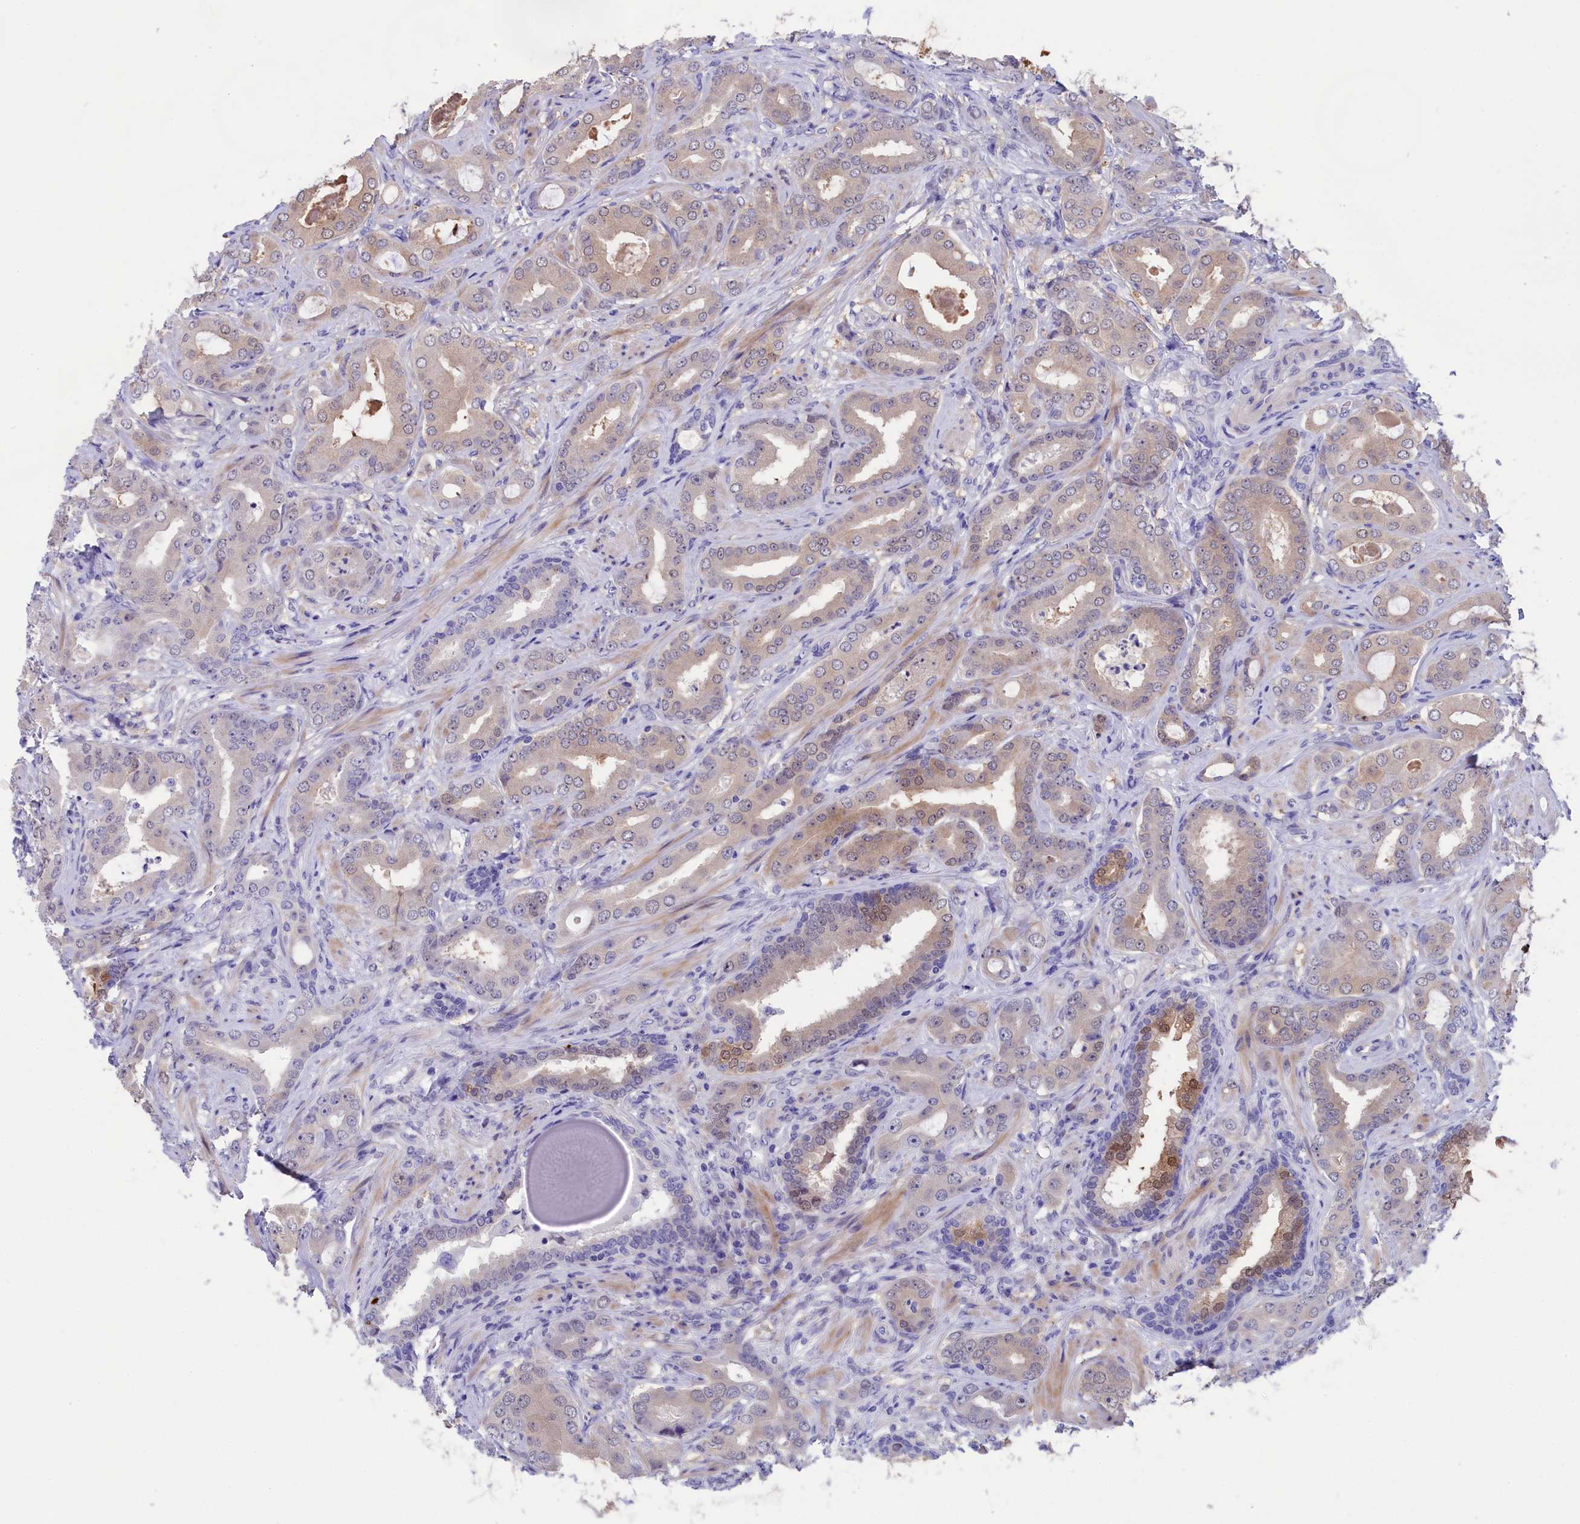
{"staining": {"intensity": "weak", "quantity": "25%-75%", "location": "cytoplasmic/membranous"}, "tissue": "prostate cancer", "cell_type": "Tumor cells", "image_type": "cancer", "snomed": [{"axis": "morphology", "description": "Adenocarcinoma, Low grade"}, {"axis": "topography", "description": "Prostate"}], "caption": "Protein positivity by immunohistochemistry (IHC) exhibits weak cytoplasmic/membranous positivity in approximately 25%-75% of tumor cells in prostate adenocarcinoma (low-grade).", "gene": "VPS35L", "patient": {"sex": "male", "age": 57}}